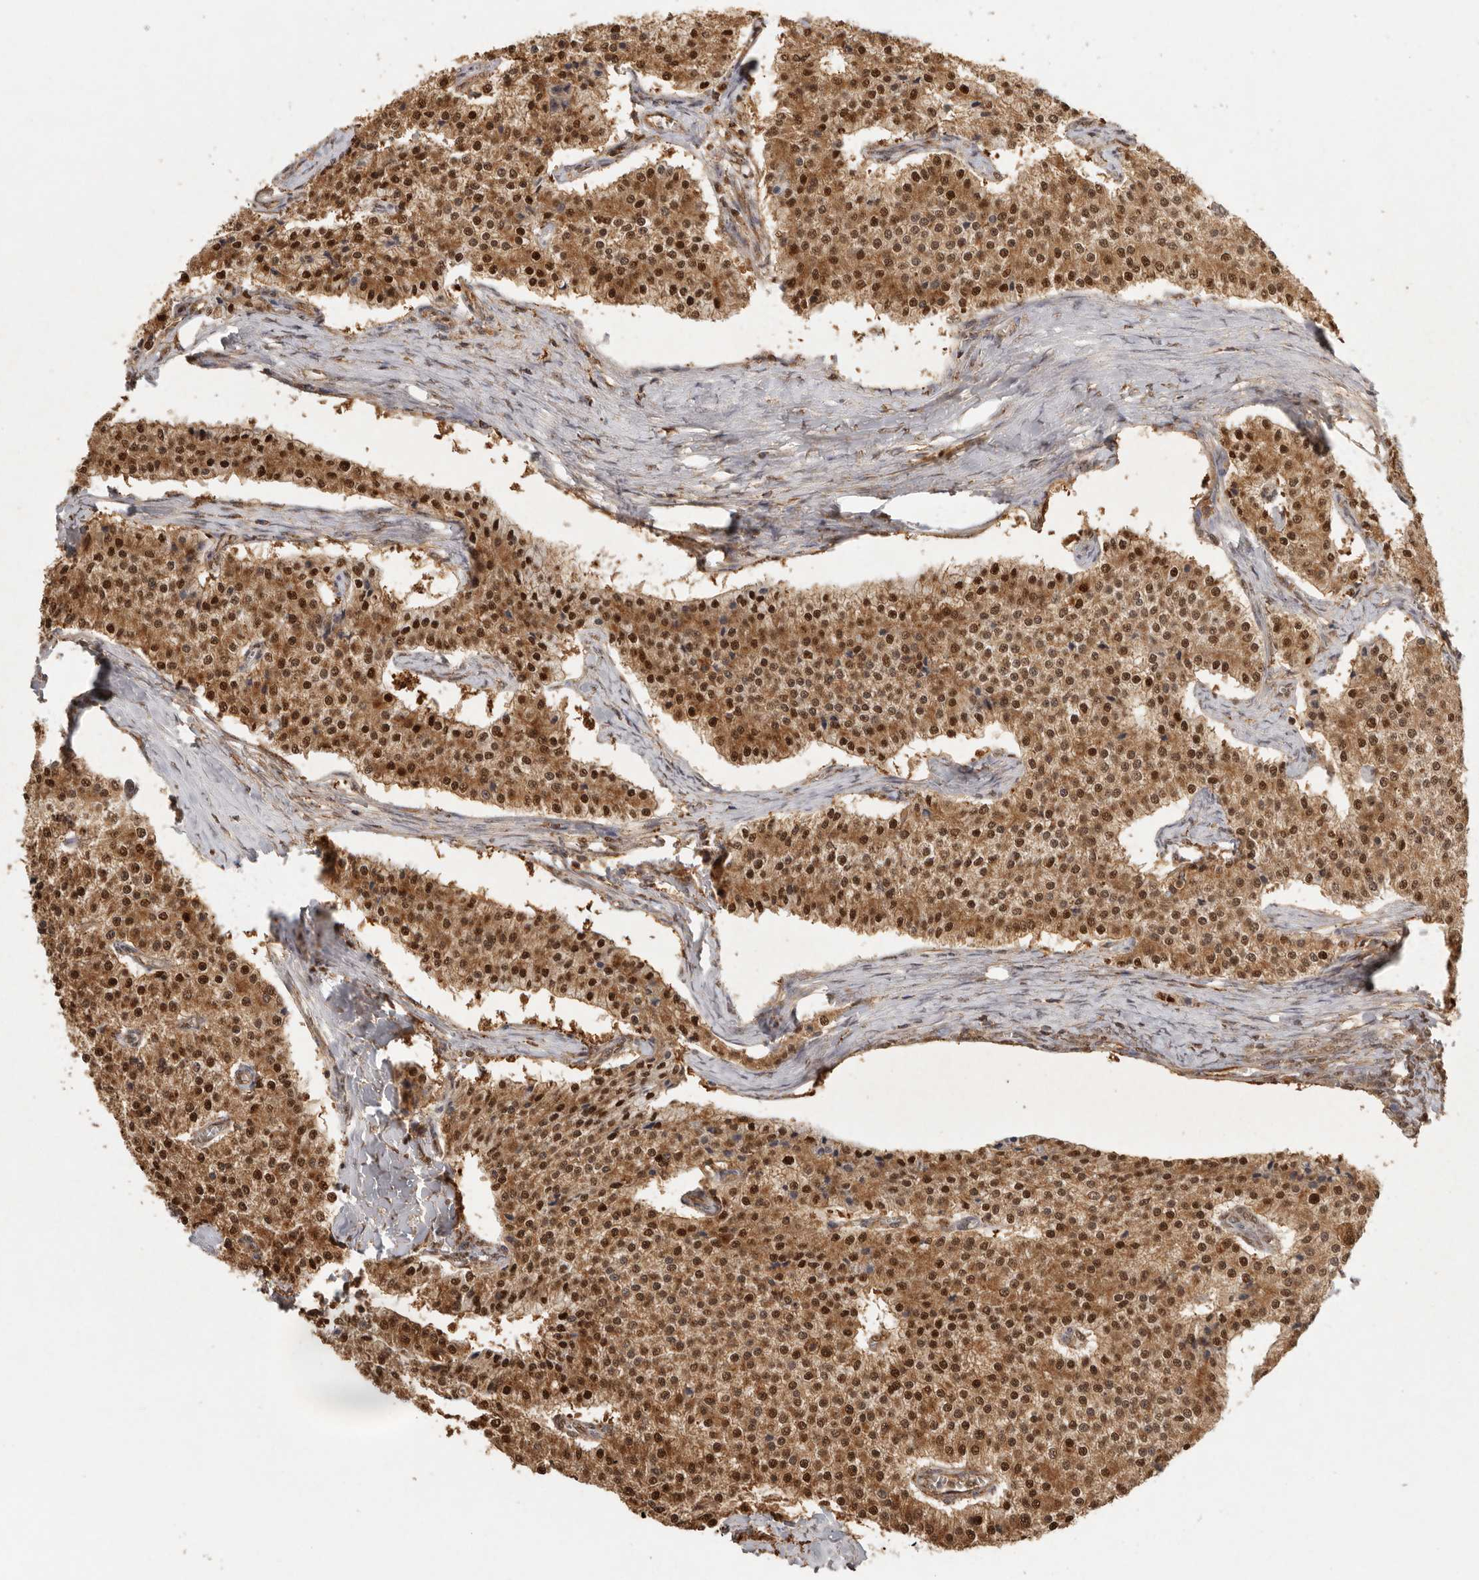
{"staining": {"intensity": "strong", "quantity": ">75%", "location": "cytoplasmic/membranous,nuclear"}, "tissue": "carcinoid", "cell_type": "Tumor cells", "image_type": "cancer", "snomed": [{"axis": "morphology", "description": "Carcinoid, malignant, NOS"}, {"axis": "topography", "description": "Colon"}], "caption": "Protein expression analysis of human carcinoid reveals strong cytoplasmic/membranous and nuclear staining in about >75% of tumor cells.", "gene": "PSMA5", "patient": {"sex": "female", "age": 52}}